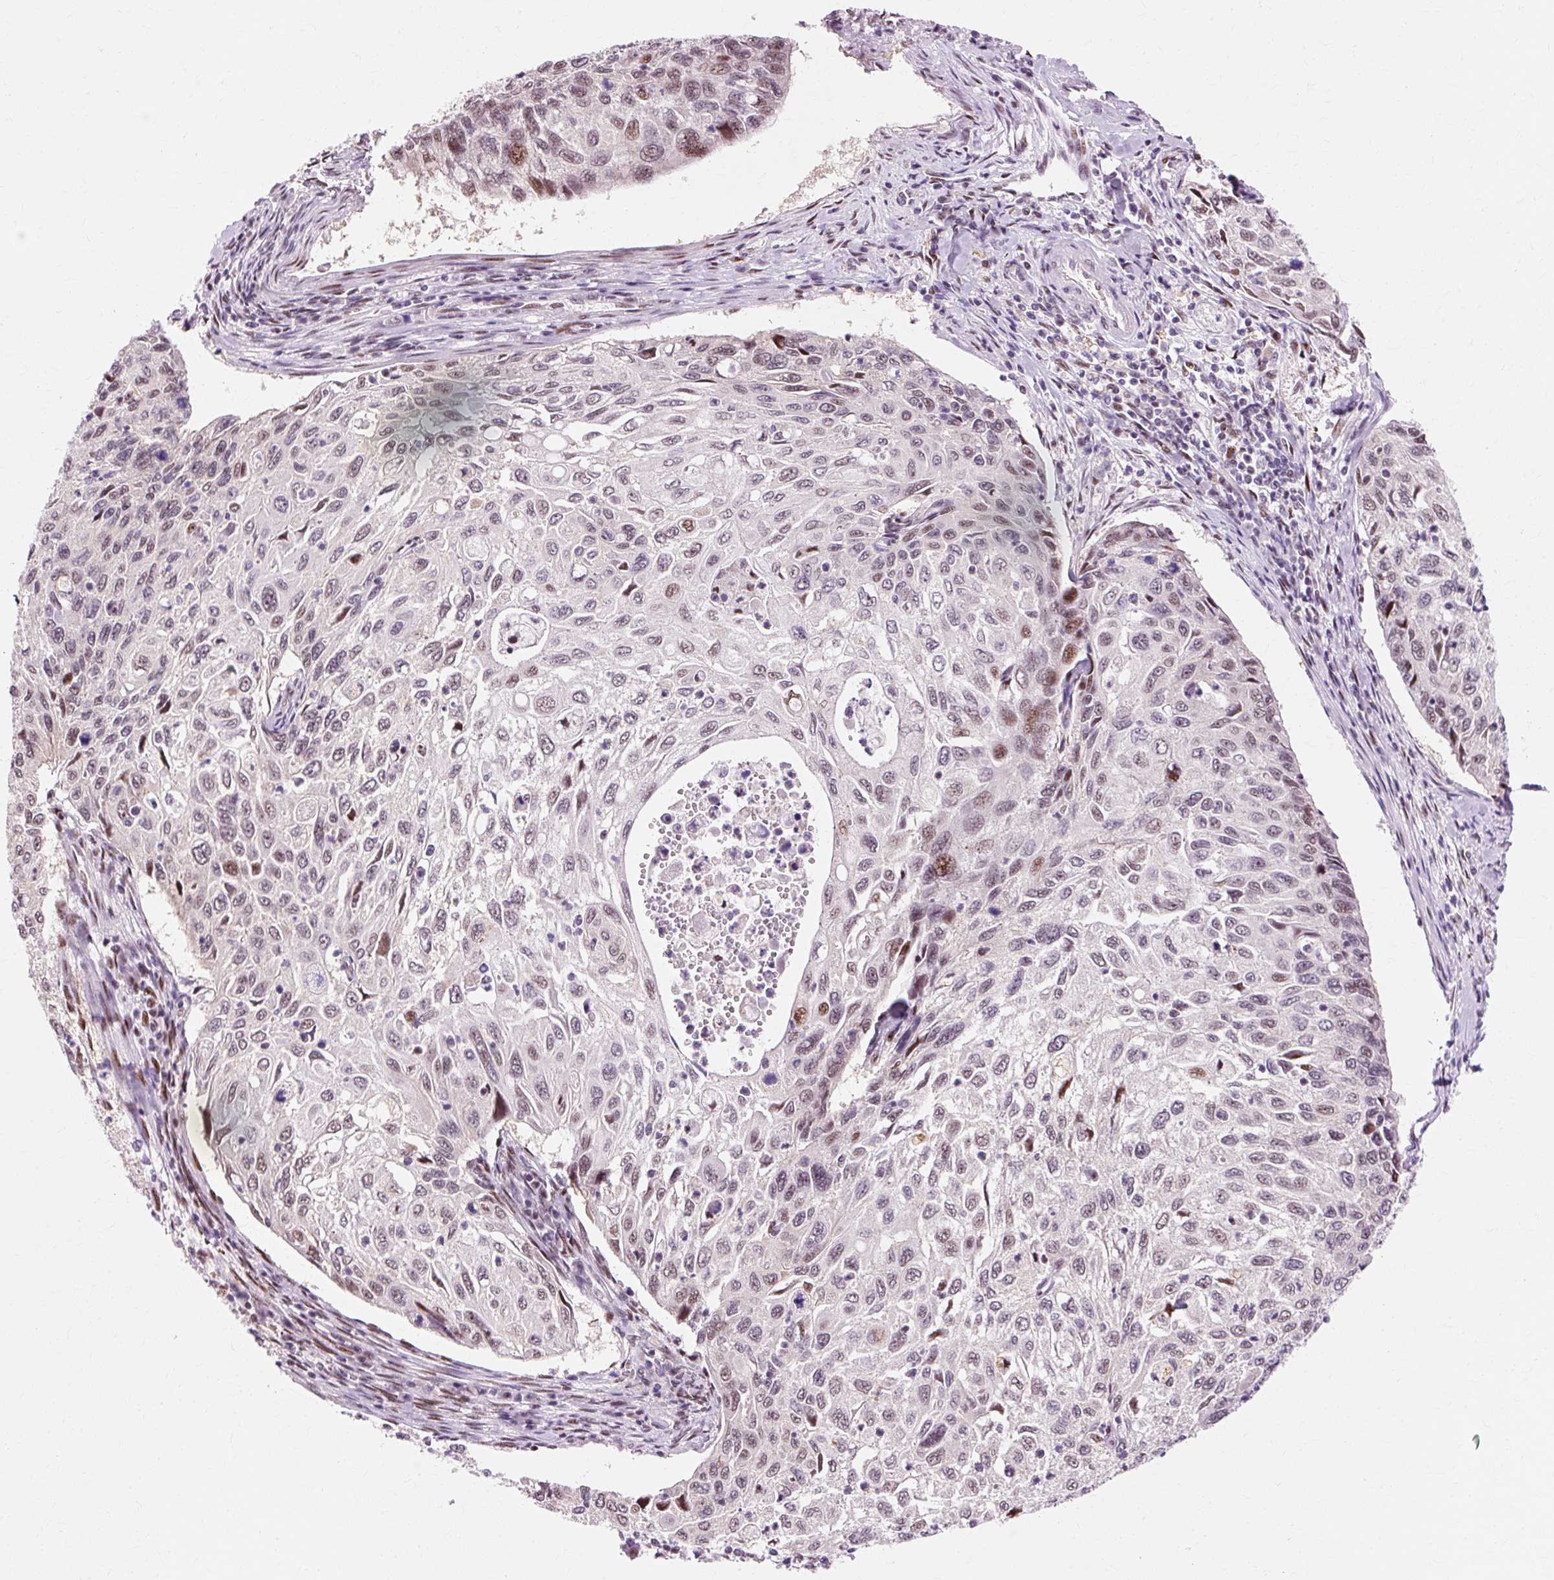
{"staining": {"intensity": "weak", "quantity": "25%-75%", "location": "nuclear"}, "tissue": "cervical cancer", "cell_type": "Tumor cells", "image_type": "cancer", "snomed": [{"axis": "morphology", "description": "Squamous cell carcinoma, NOS"}, {"axis": "topography", "description": "Cervix"}], "caption": "Brown immunohistochemical staining in human cervical cancer exhibits weak nuclear expression in approximately 25%-75% of tumor cells.", "gene": "MACROD2", "patient": {"sex": "female", "age": 70}}